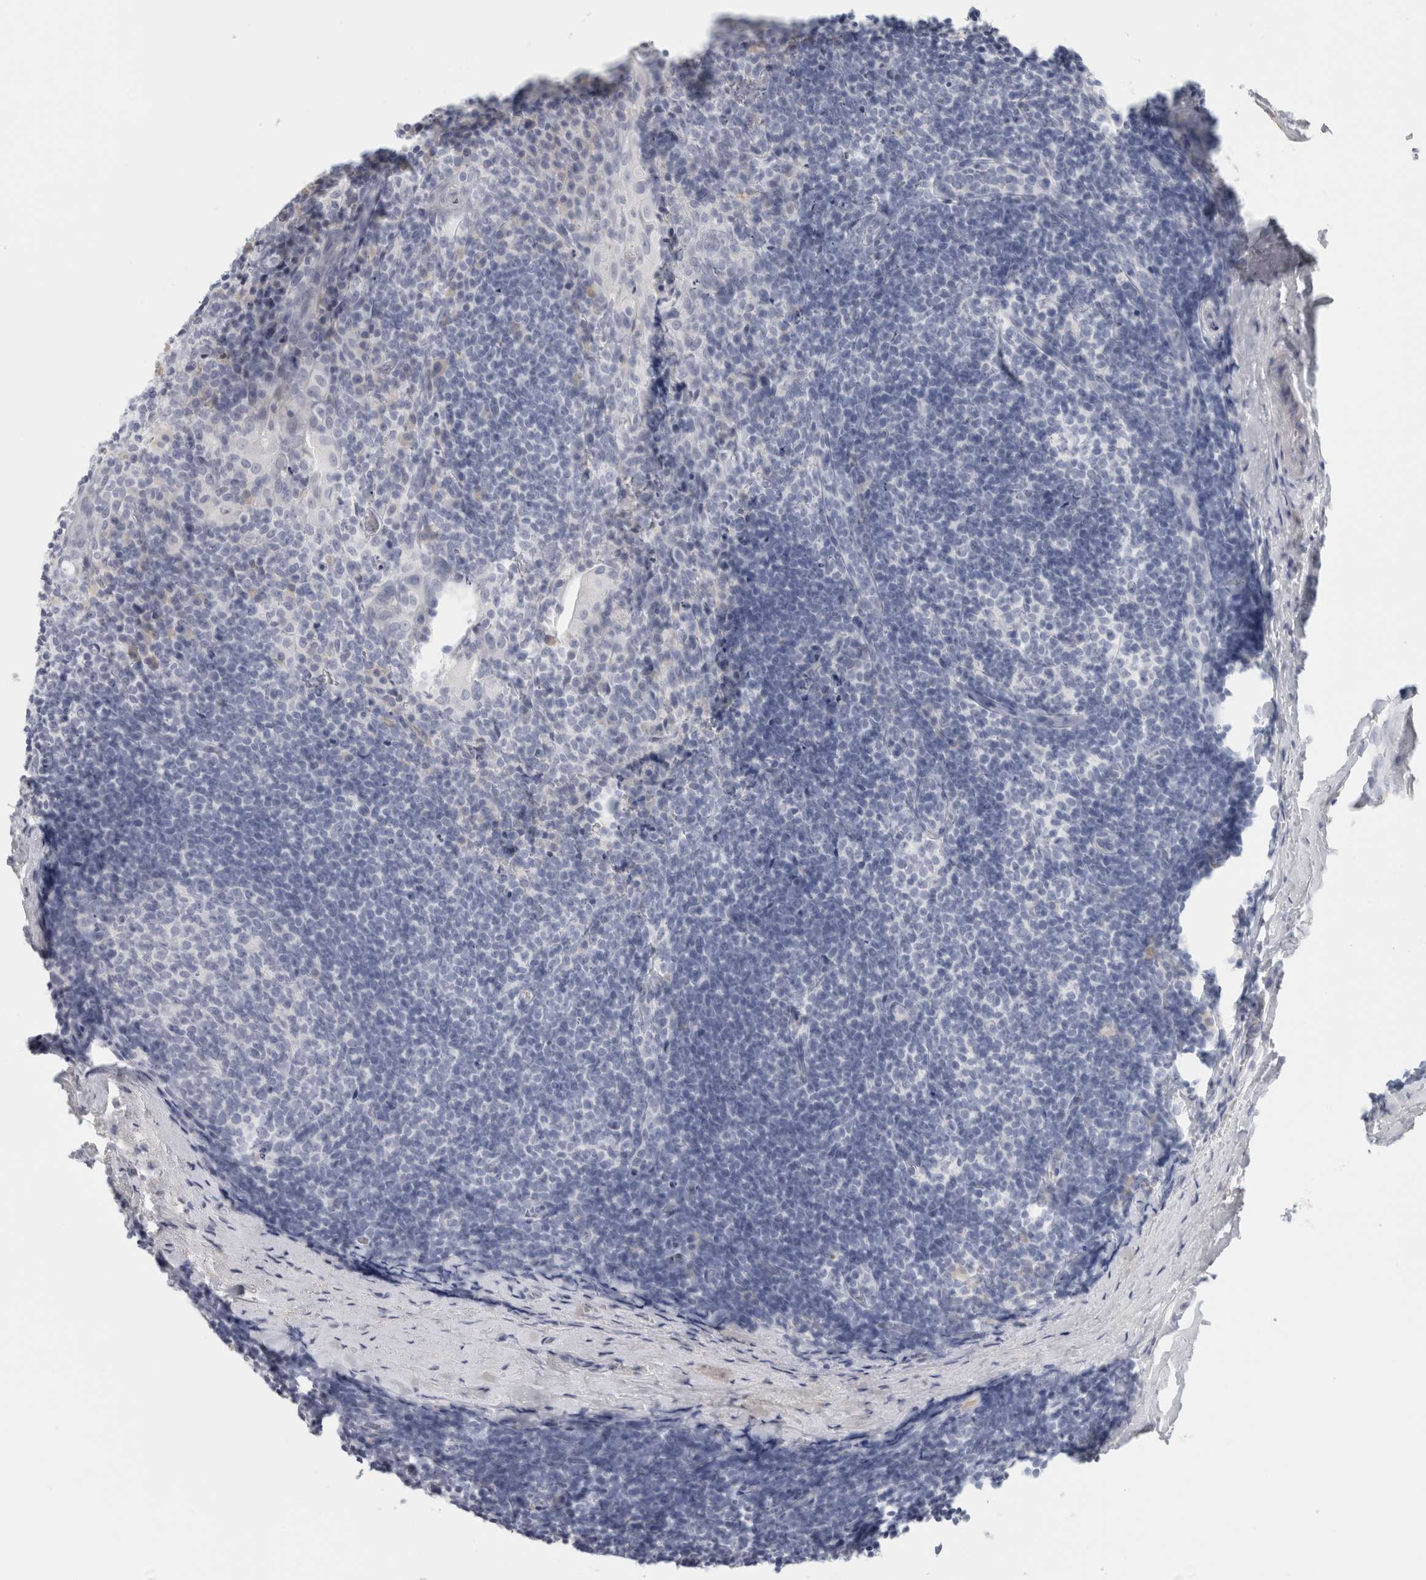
{"staining": {"intensity": "negative", "quantity": "none", "location": "none"}, "tissue": "tonsil", "cell_type": "Germinal center cells", "image_type": "normal", "snomed": [{"axis": "morphology", "description": "Normal tissue, NOS"}, {"axis": "topography", "description": "Tonsil"}], "caption": "This is an immunohistochemistry image of normal human tonsil. There is no staining in germinal center cells.", "gene": "TSPAN8", "patient": {"sex": "male", "age": 37}}